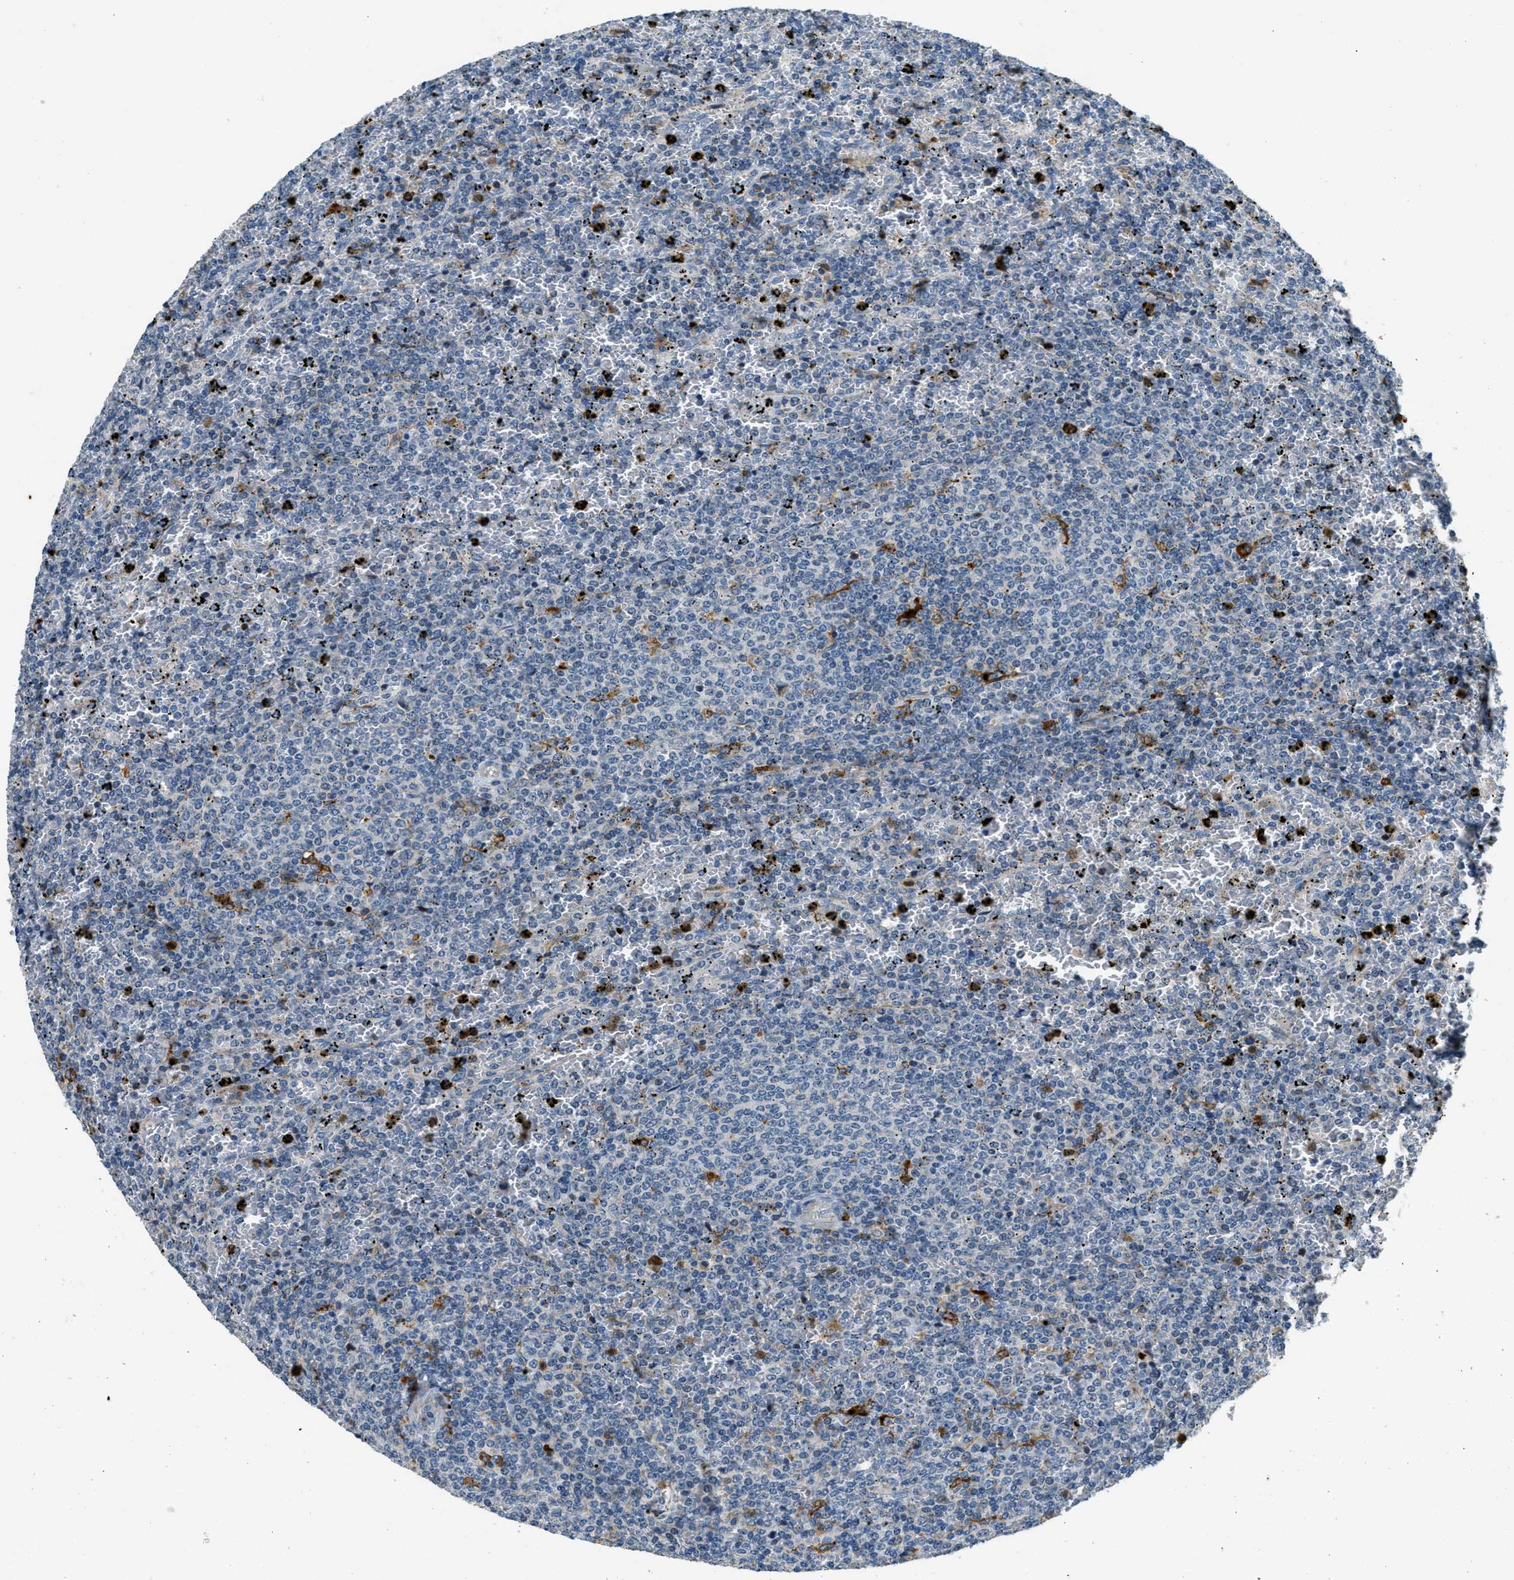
{"staining": {"intensity": "negative", "quantity": "none", "location": "none"}, "tissue": "lymphoma", "cell_type": "Tumor cells", "image_type": "cancer", "snomed": [{"axis": "morphology", "description": "Malignant lymphoma, non-Hodgkin's type, Low grade"}, {"axis": "topography", "description": "Spleen"}], "caption": "An image of human lymphoma is negative for staining in tumor cells.", "gene": "HERC2", "patient": {"sex": "female", "age": 77}}